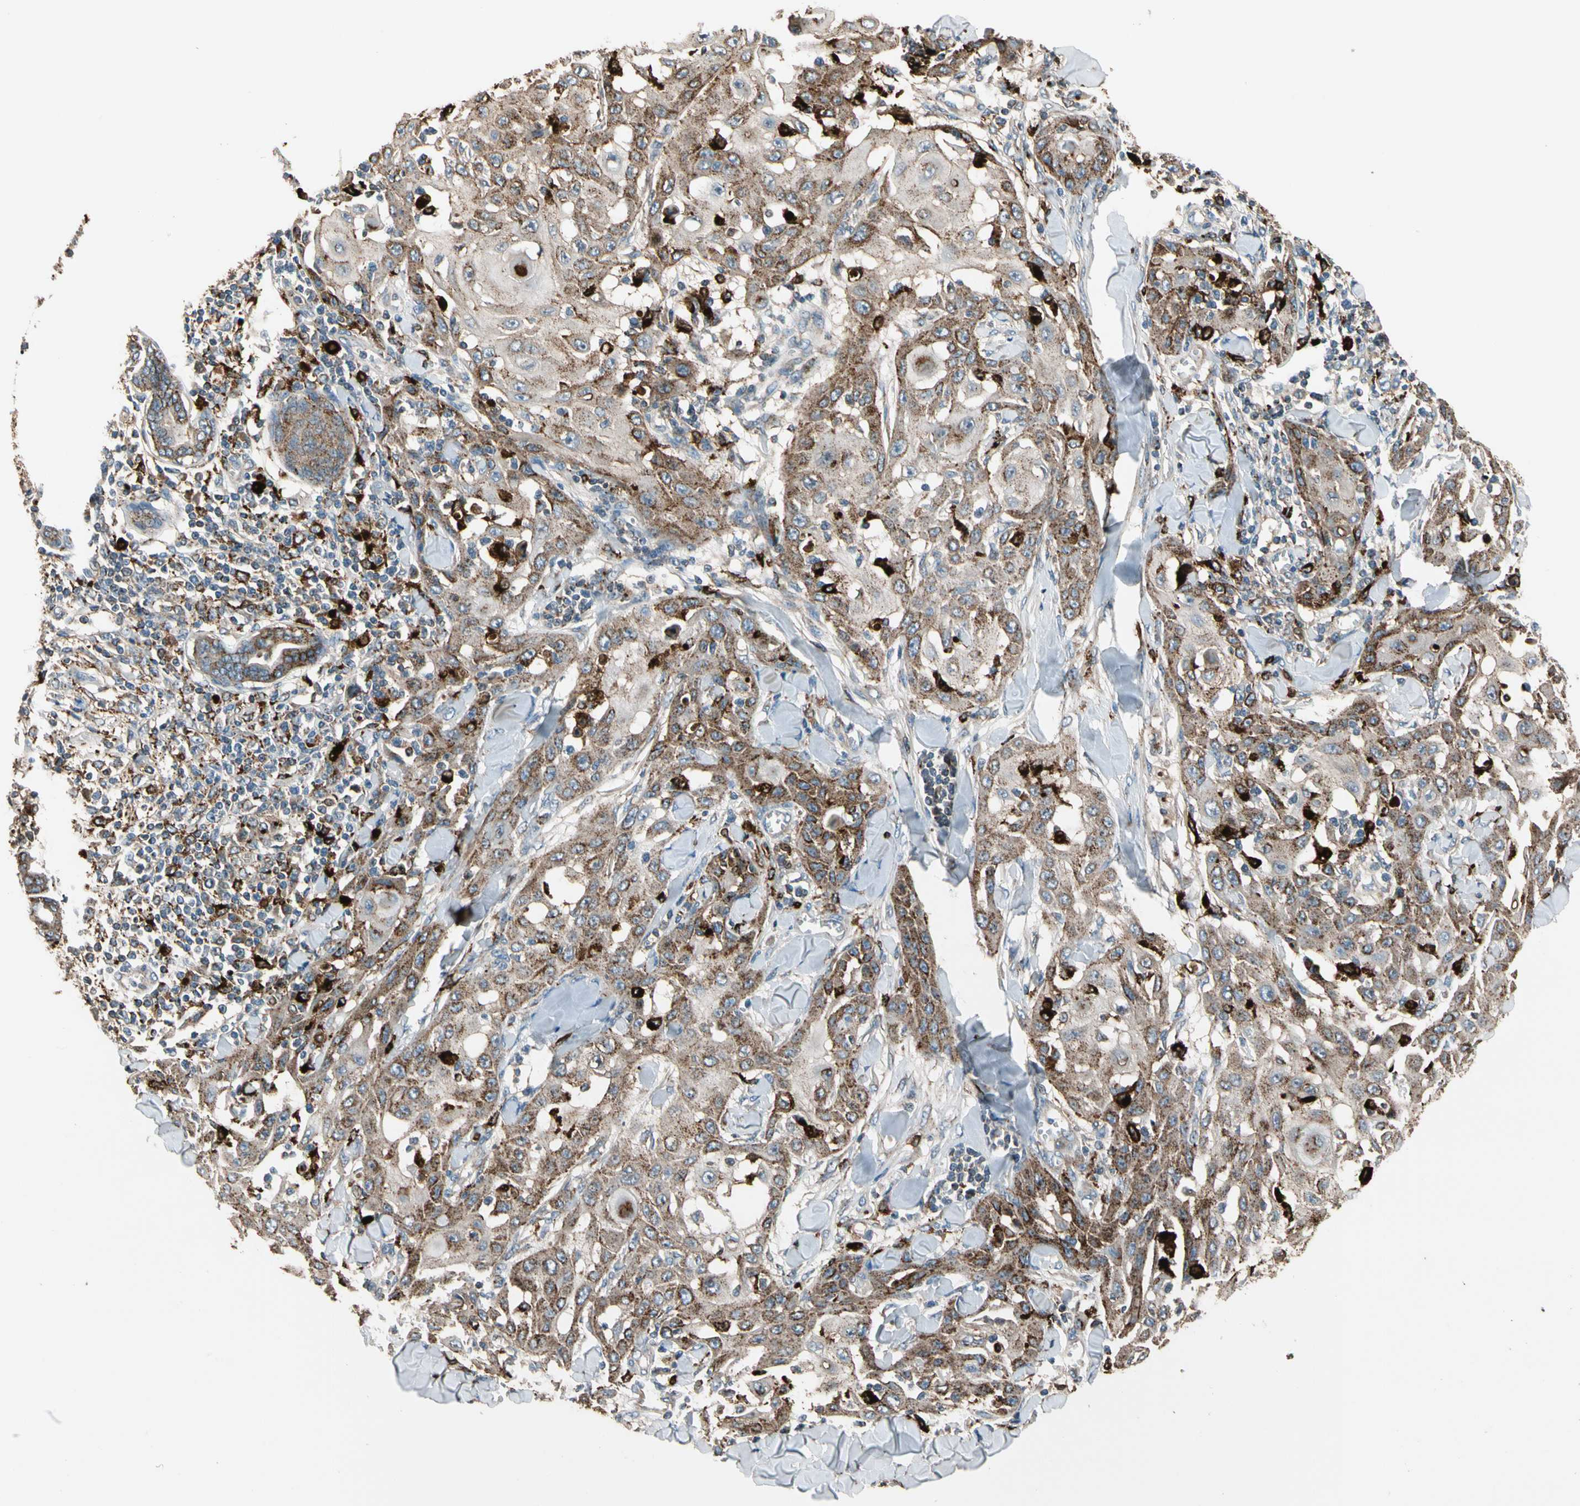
{"staining": {"intensity": "moderate", "quantity": ">75%", "location": "cytoplasmic/membranous"}, "tissue": "skin cancer", "cell_type": "Tumor cells", "image_type": "cancer", "snomed": [{"axis": "morphology", "description": "Squamous cell carcinoma, NOS"}, {"axis": "topography", "description": "Skin"}], "caption": "Tumor cells exhibit medium levels of moderate cytoplasmic/membranous expression in about >75% of cells in human skin cancer (squamous cell carcinoma). (DAB = brown stain, brightfield microscopy at high magnification).", "gene": "GM2A", "patient": {"sex": "male", "age": 24}}